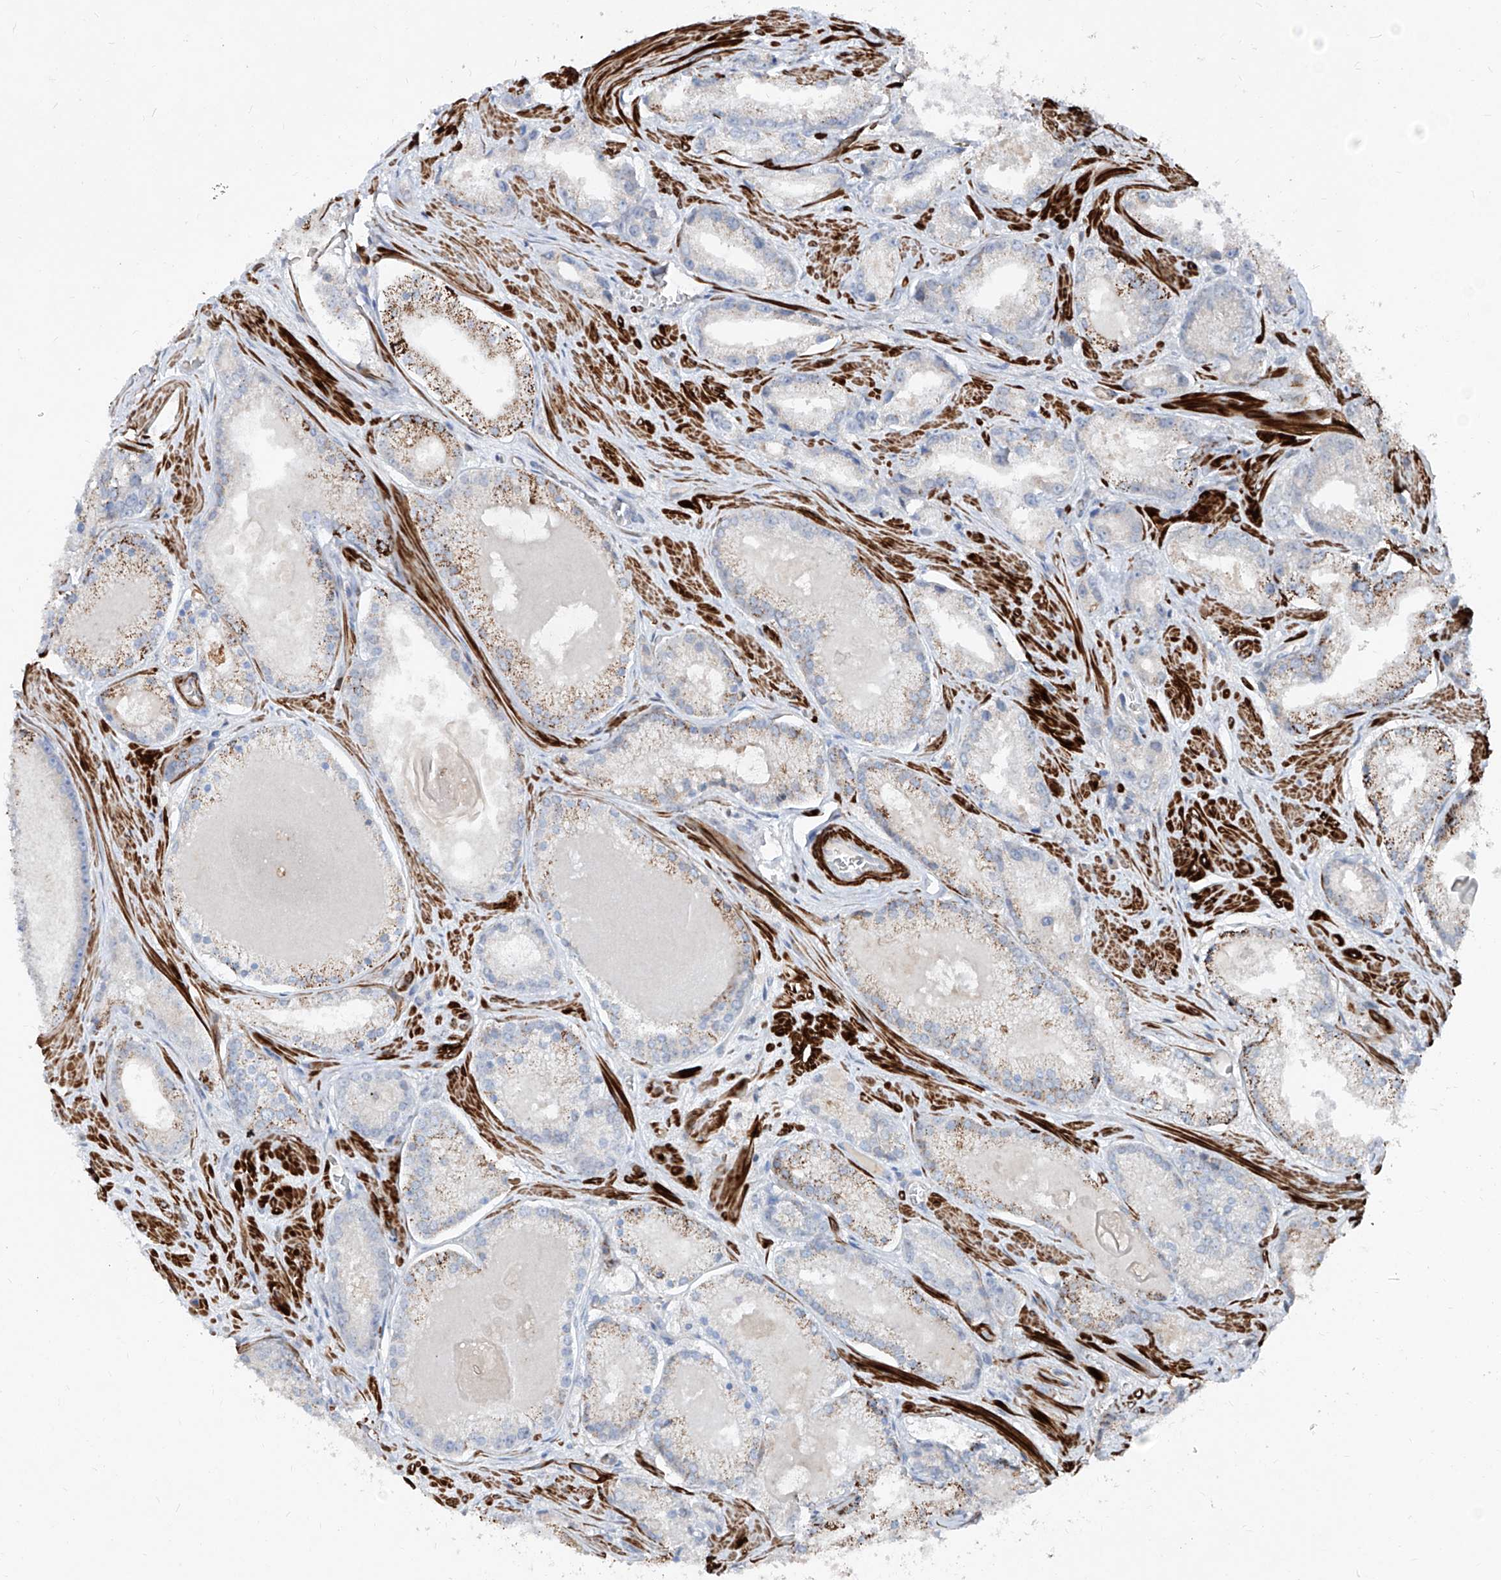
{"staining": {"intensity": "moderate", "quantity": "<25%", "location": "cytoplasmic/membranous"}, "tissue": "prostate cancer", "cell_type": "Tumor cells", "image_type": "cancer", "snomed": [{"axis": "morphology", "description": "Adenocarcinoma, Low grade"}, {"axis": "topography", "description": "Prostate"}], "caption": "Protein staining of prostate adenocarcinoma (low-grade) tissue reveals moderate cytoplasmic/membranous staining in approximately <25% of tumor cells.", "gene": "UFD1", "patient": {"sex": "male", "age": 54}}